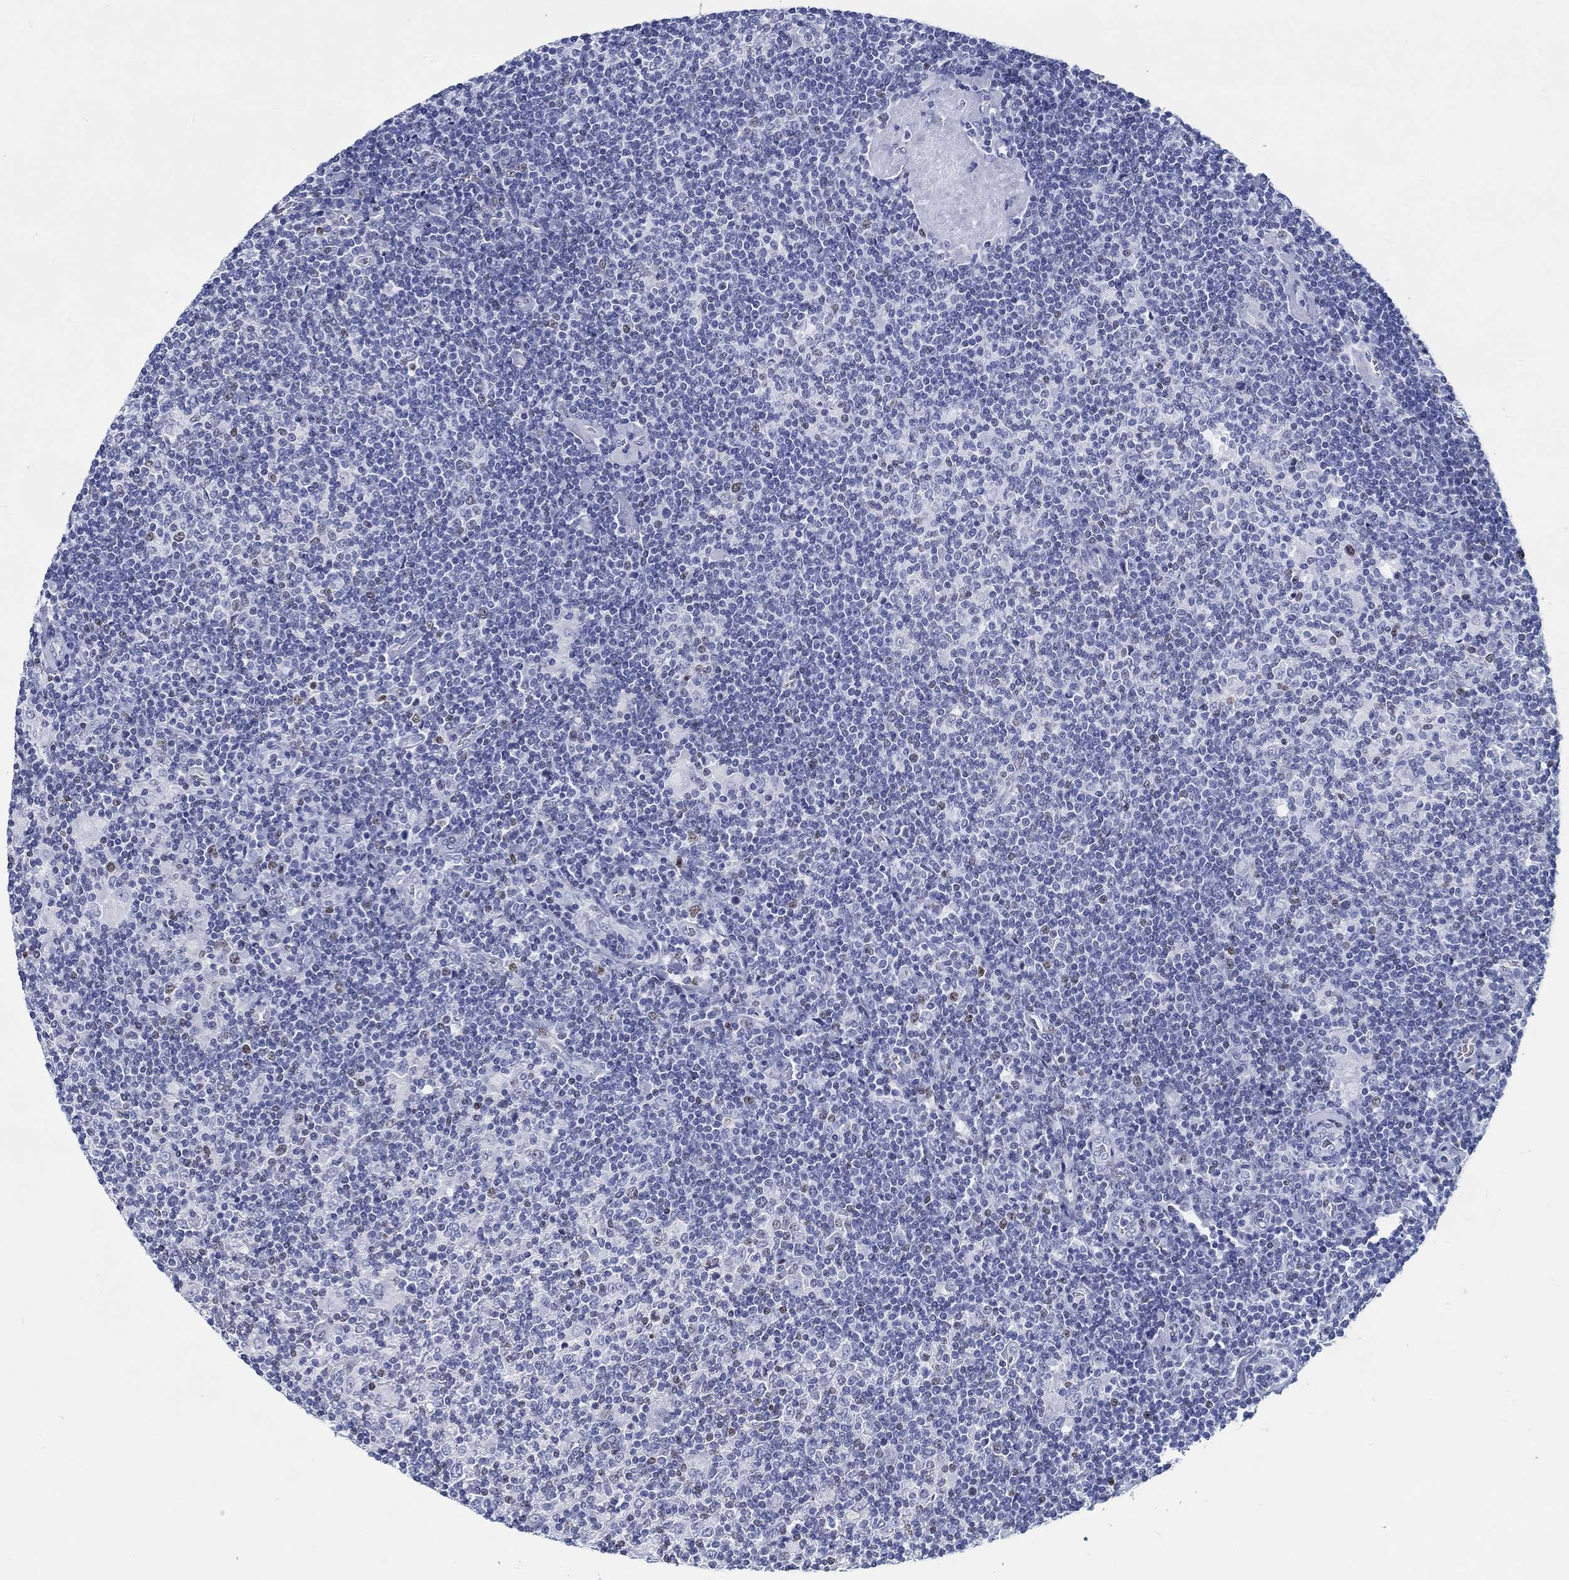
{"staining": {"intensity": "negative", "quantity": "none", "location": "none"}, "tissue": "lymphoma", "cell_type": "Tumor cells", "image_type": "cancer", "snomed": [{"axis": "morphology", "description": "Hodgkin's disease, NOS"}, {"axis": "topography", "description": "Lymph node"}], "caption": "There is no significant positivity in tumor cells of lymphoma.", "gene": "H1-1", "patient": {"sex": "male", "age": 40}}